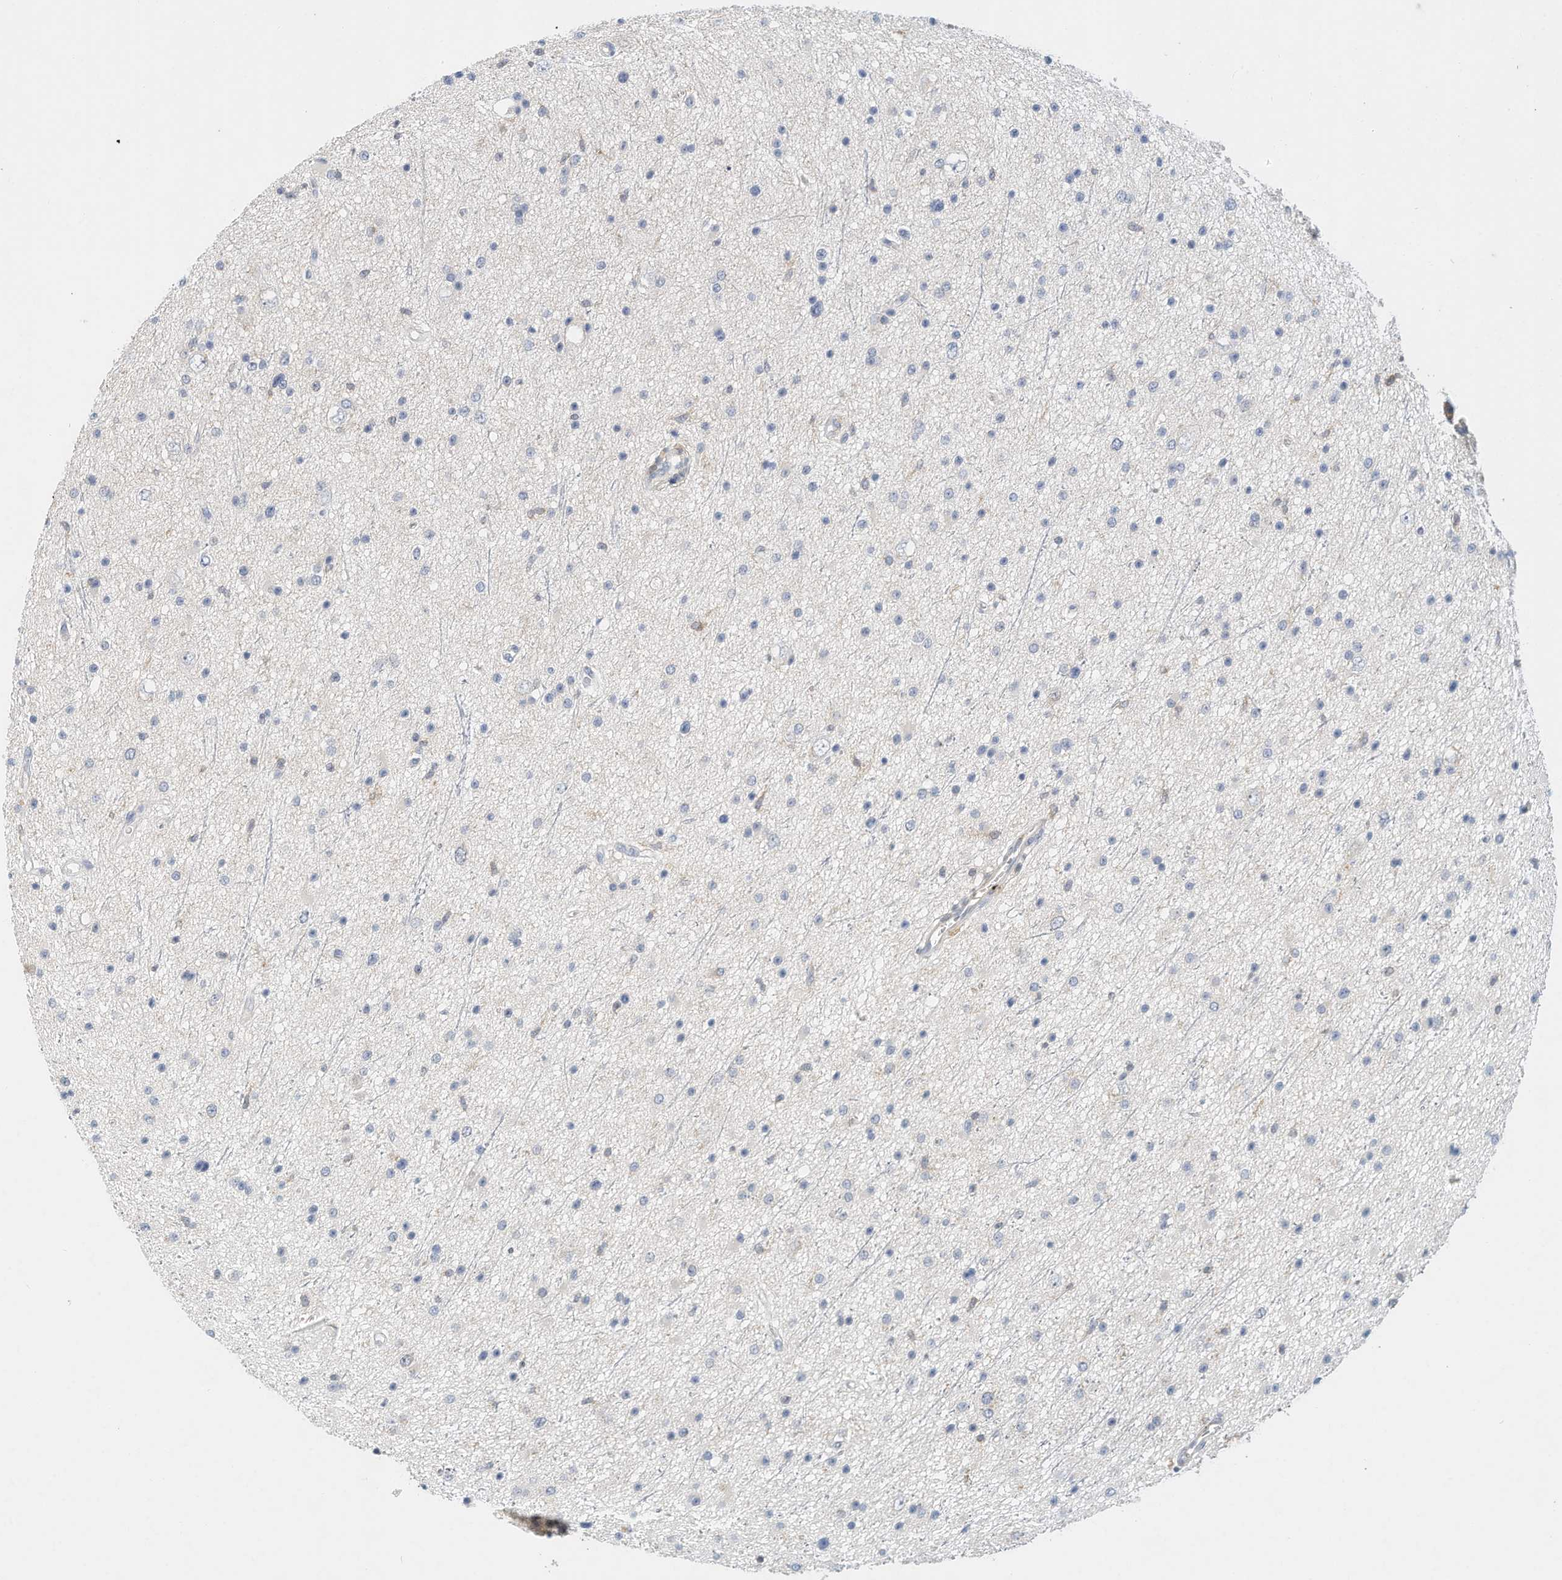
{"staining": {"intensity": "negative", "quantity": "none", "location": "none"}, "tissue": "glioma", "cell_type": "Tumor cells", "image_type": "cancer", "snomed": [{"axis": "morphology", "description": "Glioma, malignant, Low grade"}, {"axis": "topography", "description": "Cerebral cortex"}], "caption": "IHC micrograph of neoplastic tissue: human low-grade glioma (malignant) stained with DAB reveals no significant protein positivity in tumor cells.", "gene": "MICAL1", "patient": {"sex": "female", "age": 39}}